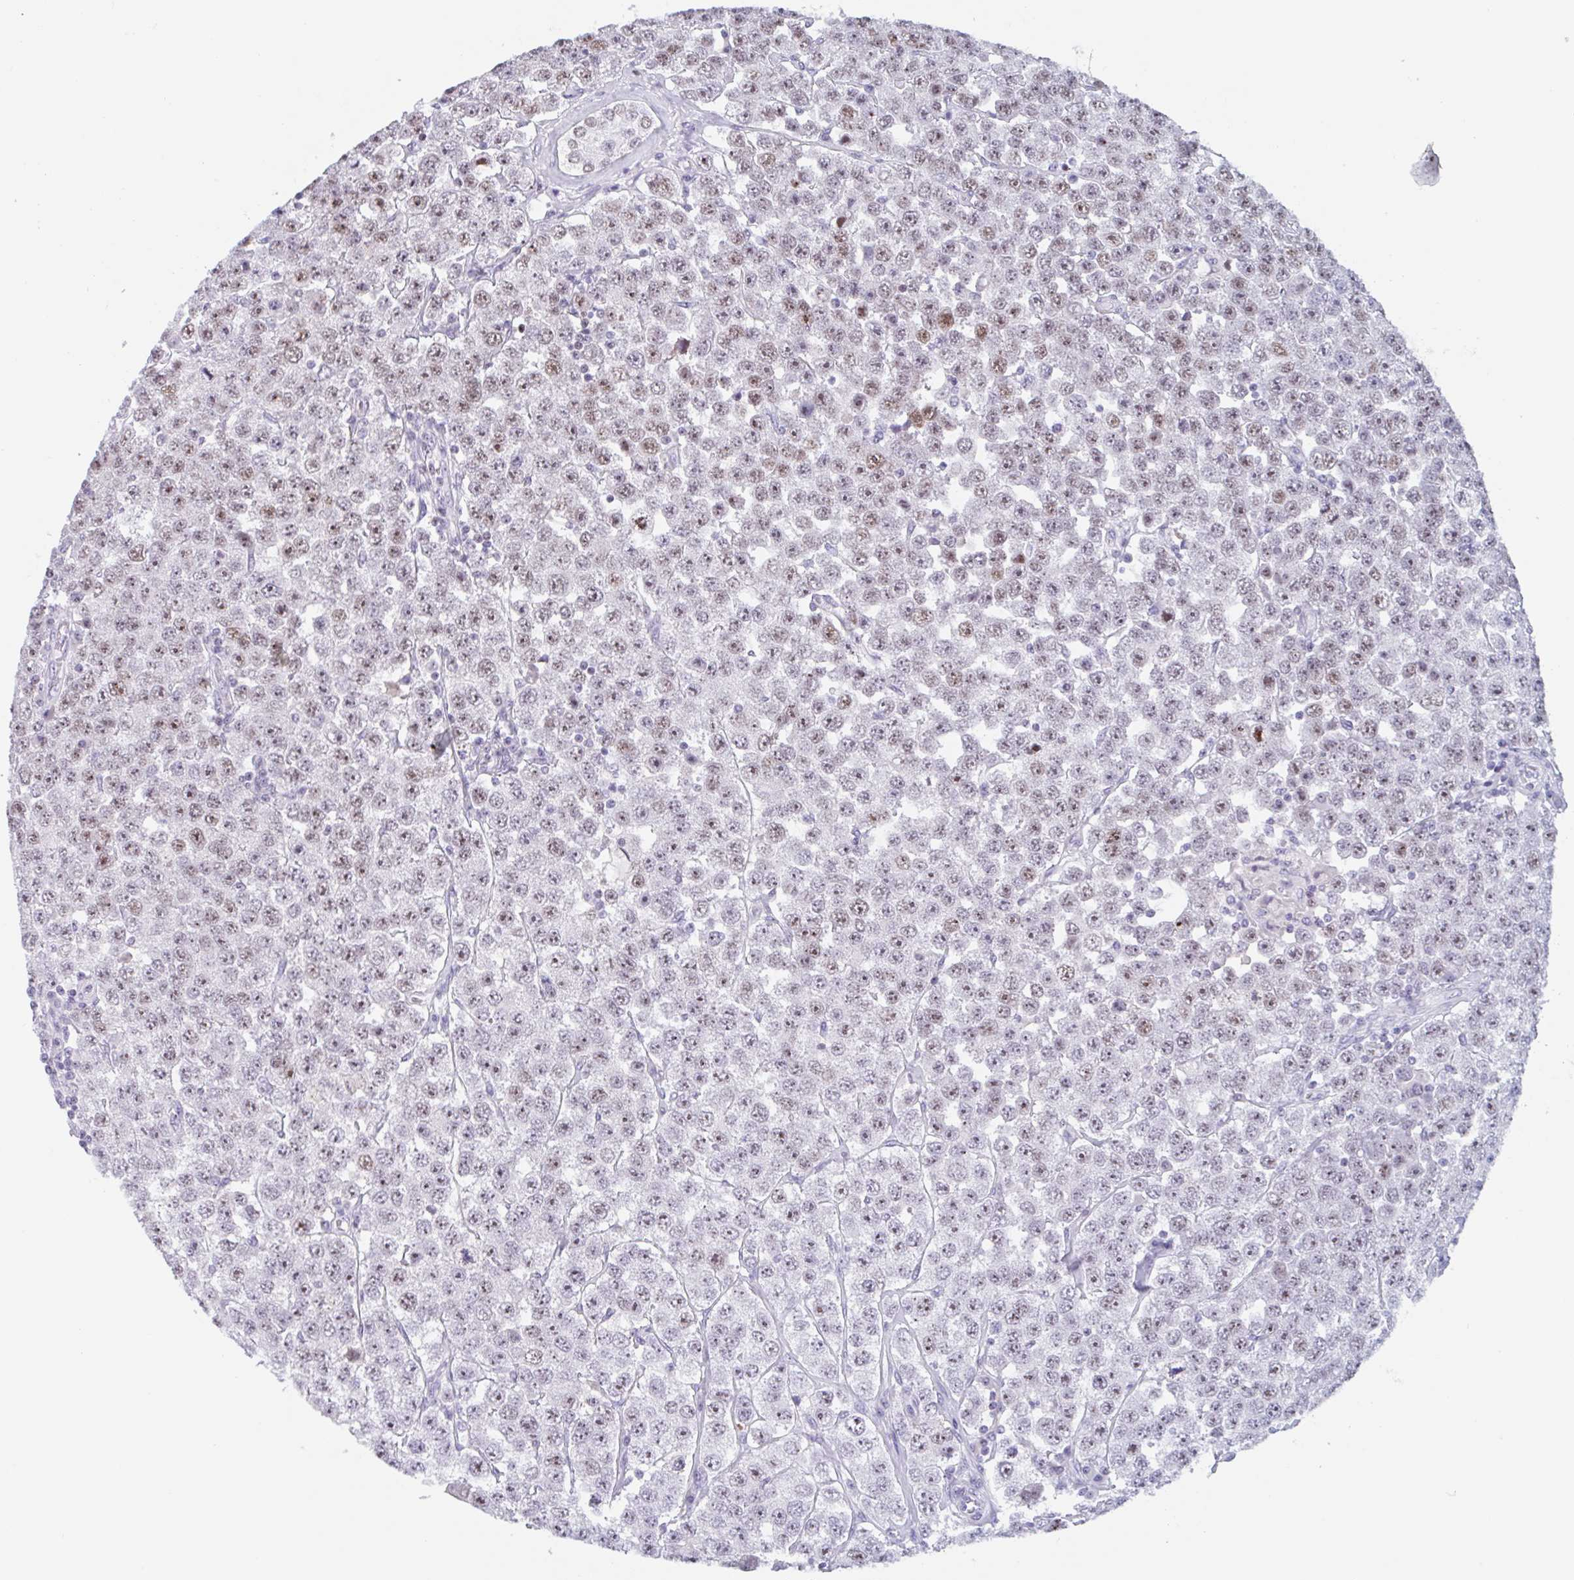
{"staining": {"intensity": "moderate", "quantity": ">75%", "location": "nuclear"}, "tissue": "testis cancer", "cell_type": "Tumor cells", "image_type": "cancer", "snomed": [{"axis": "morphology", "description": "Seminoma, NOS"}, {"axis": "topography", "description": "Testis"}], "caption": "Seminoma (testis) stained with immunohistochemistry exhibits moderate nuclear positivity in approximately >75% of tumor cells.", "gene": "LENG9", "patient": {"sex": "male", "age": 28}}